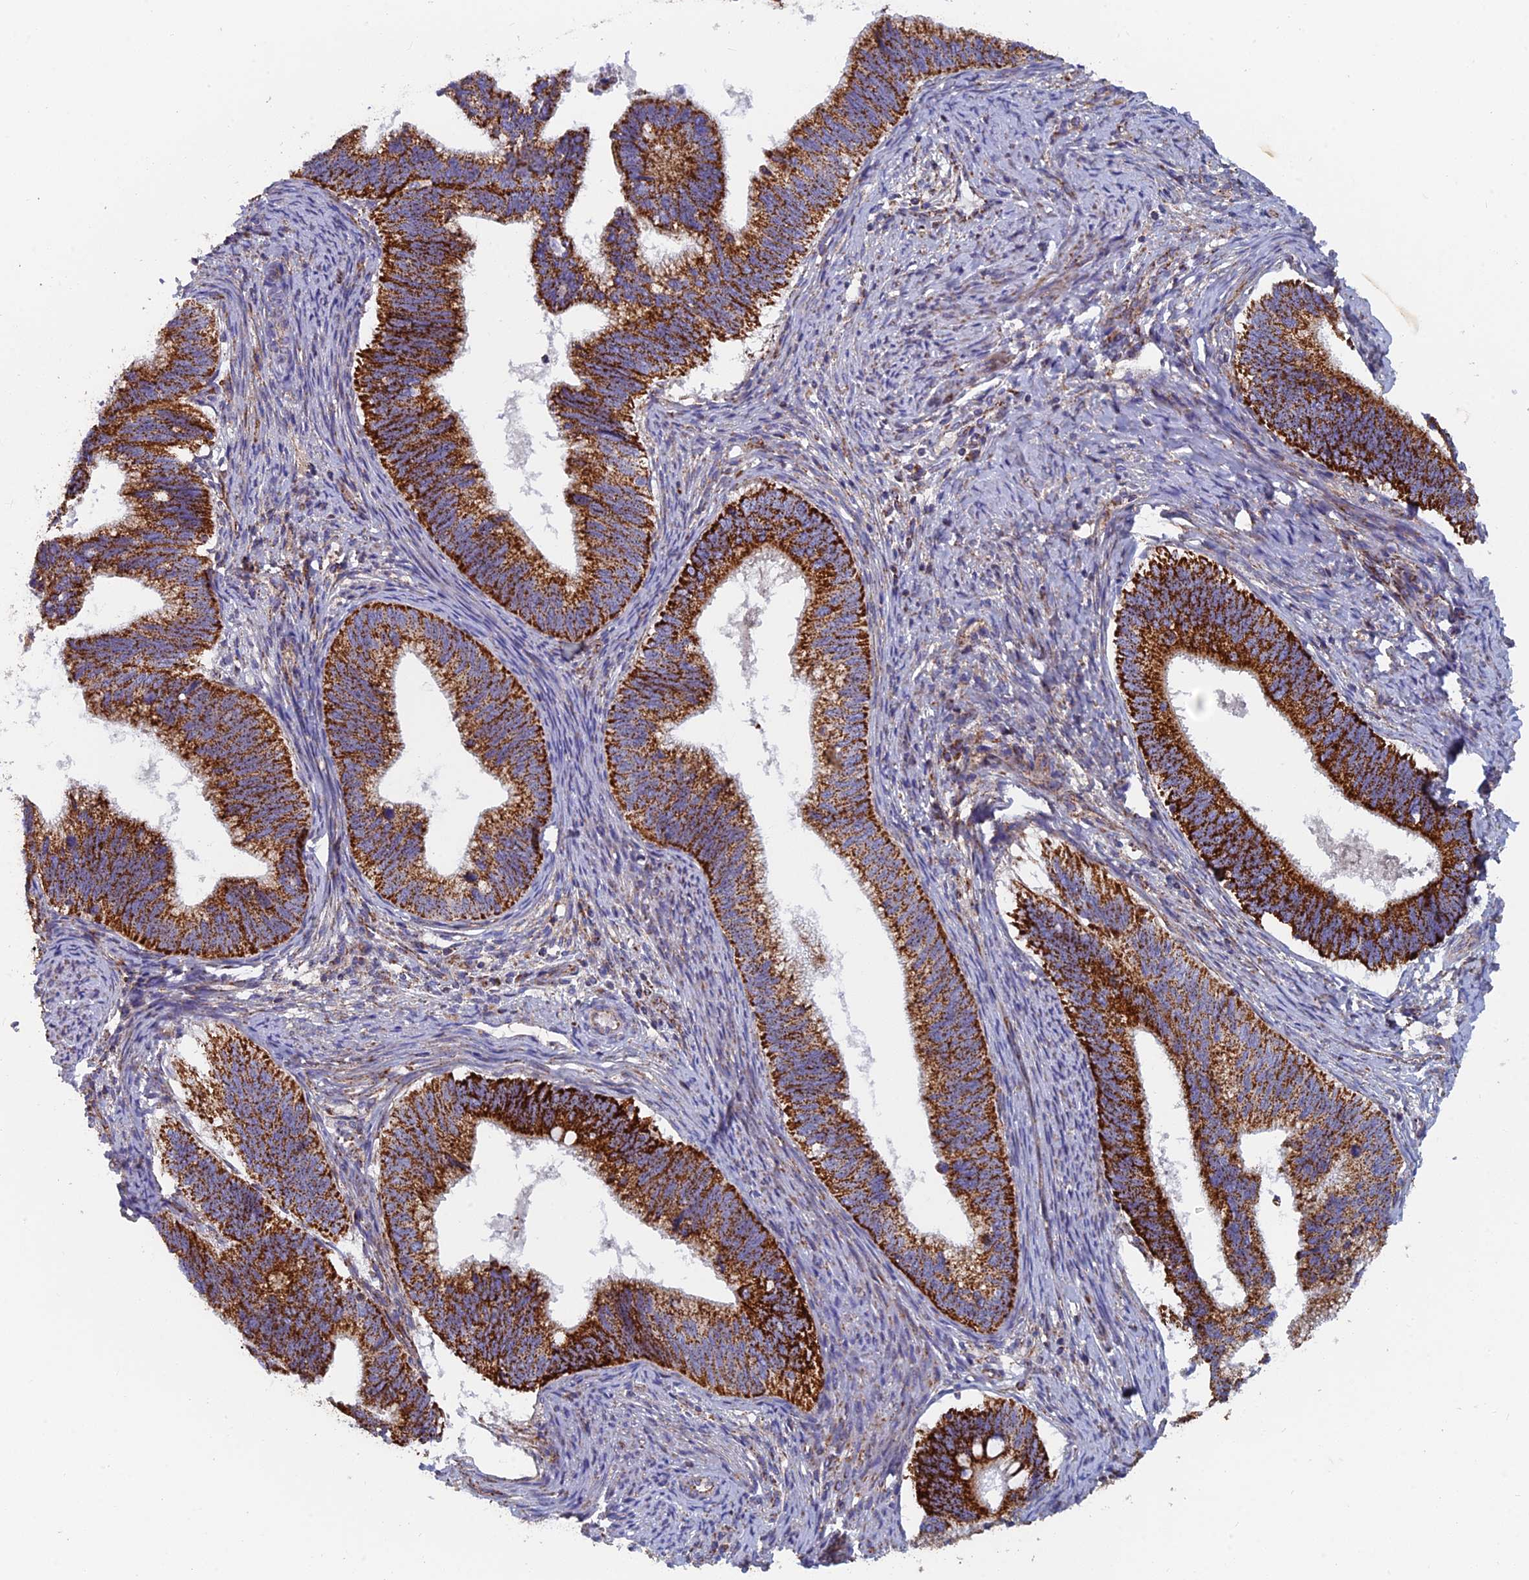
{"staining": {"intensity": "strong", "quantity": ">75%", "location": "cytoplasmic/membranous"}, "tissue": "cervical cancer", "cell_type": "Tumor cells", "image_type": "cancer", "snomed": [{"axis": "morphology", "description": "Adenocarcinoma, NOS"}, {"axis": "topography", "description": "Cervix"}], "caption": "This is an image of immunohistochemistry (IHC) staining of cervical cancer, which shows strong positivity in the cytoplasmic/membranous of tumor cells.", "gene": "MRPS9", "patient": {"sex": "female", "age": 42}}